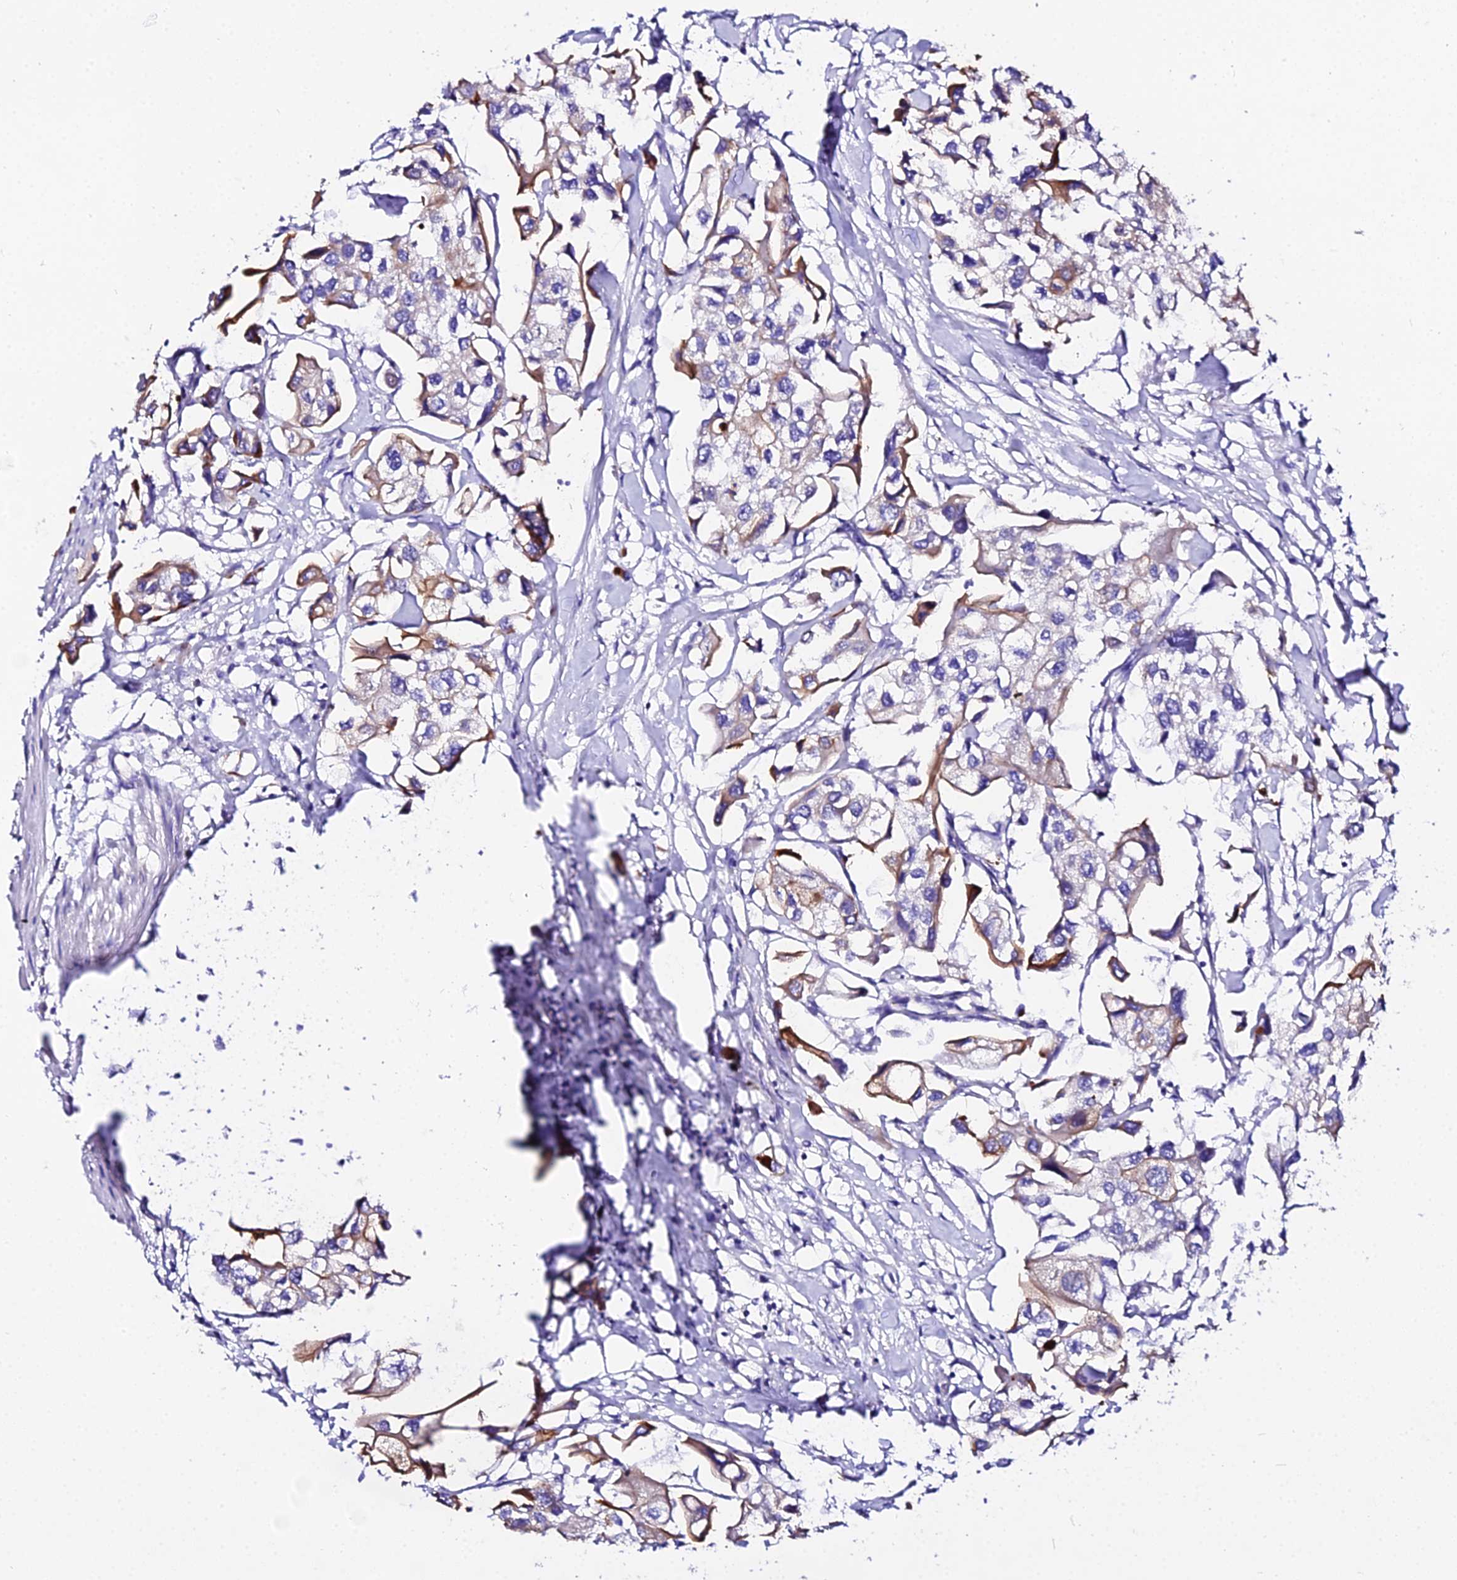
{"staining": {"intensity": "moderate", "quantity": "<25%", "location": "cytoplasmic/membranous"}, "tissue": "urothelial cancer", "cell_type": "Tumor cells", "image_type": "cancer", "snomed": [{"axis": "morphology", "description": "Urothelial carcinoma, High grade"}, {"axis": "topography", "description": "Urinary bladder"}], "caption": "An IHC photomicrograph of neoplastic tissue is shown. Protein staining in brown highlights moderate cytoplasmic/membranous positivity in urothelial cancer within tumor cells.", "gene": "DAW1", "patient": {"sex": "male", "age": 64}}